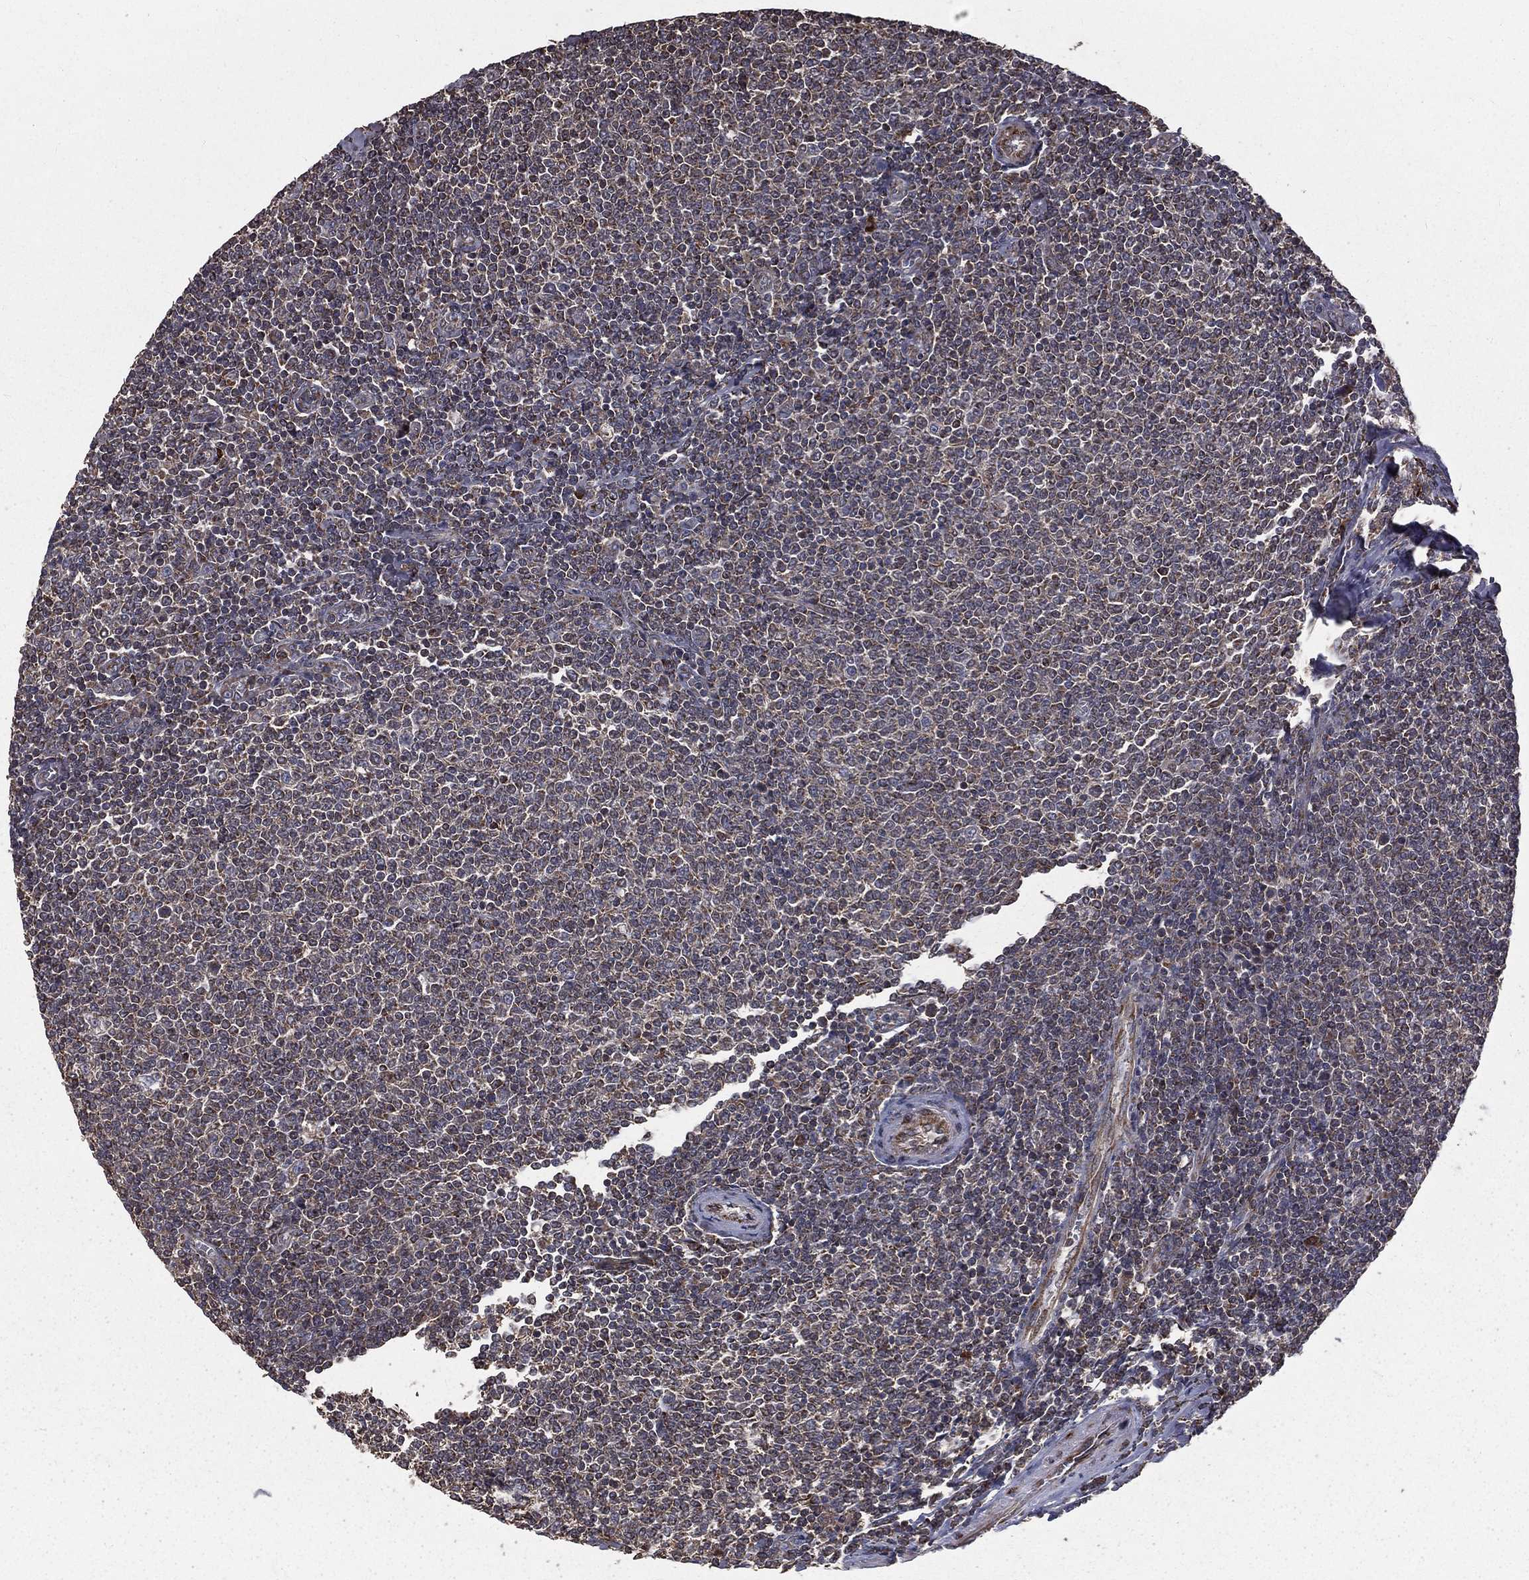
{"staining": {"intensity": "negative", "quantity": "none", "location": "none"}, "tissue": "lymphoma", "cell_type": "Tumor cells", "image_type": "cancer", "snomed": [{"axis": "morphology", "description": "Malignant lymphoma, non-Hodgkin's type, Low grade"}, {"axis": "topography", "description": "Lymph node"}], "caption": "IHC of human lymphoma displays no positivity in tumor cells.", "gene": "OLFML1", "patient": {"sex": "male", "age": 52}}